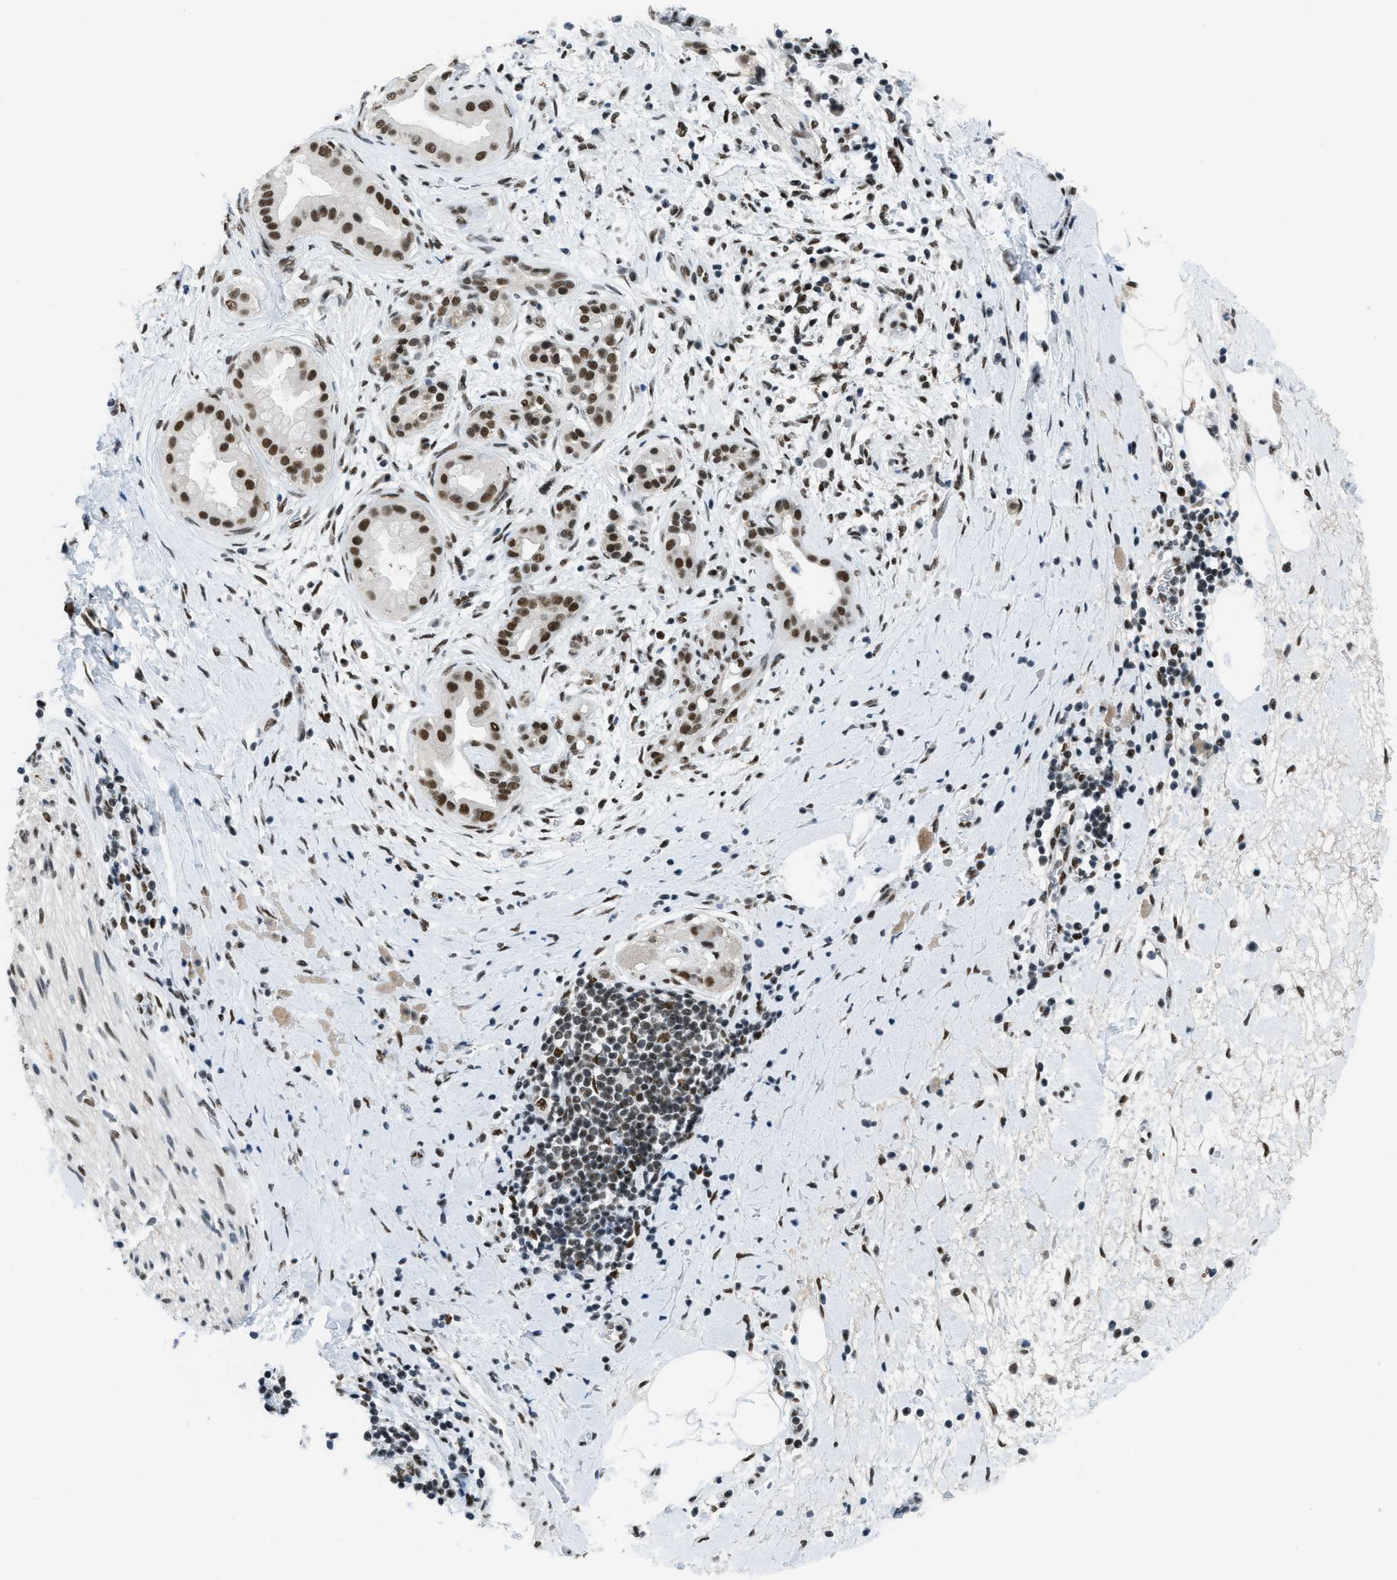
{"staining": {"intensity": "strong", "quantity": ">75%", "location": "nuclear"}, "tissue": "pancreatic cancer", "cell_type": "Tumor cells", "image_type": "cancer", "snomed": [{"axis": "morphology", "description": "Adenocarcinoma, NOS"}, {"axis": "topography", "description": "Pancreas"}], "caption": "Immunohistochemistry (DAB (3,3'-diaminobenzidine)) staining of pancreatic cancer demonstrates strong nuclear protein staining in about >75% of tumor cells.", "gene": "GATAD2B", "patient": {"sex": "male", "age": 55}}